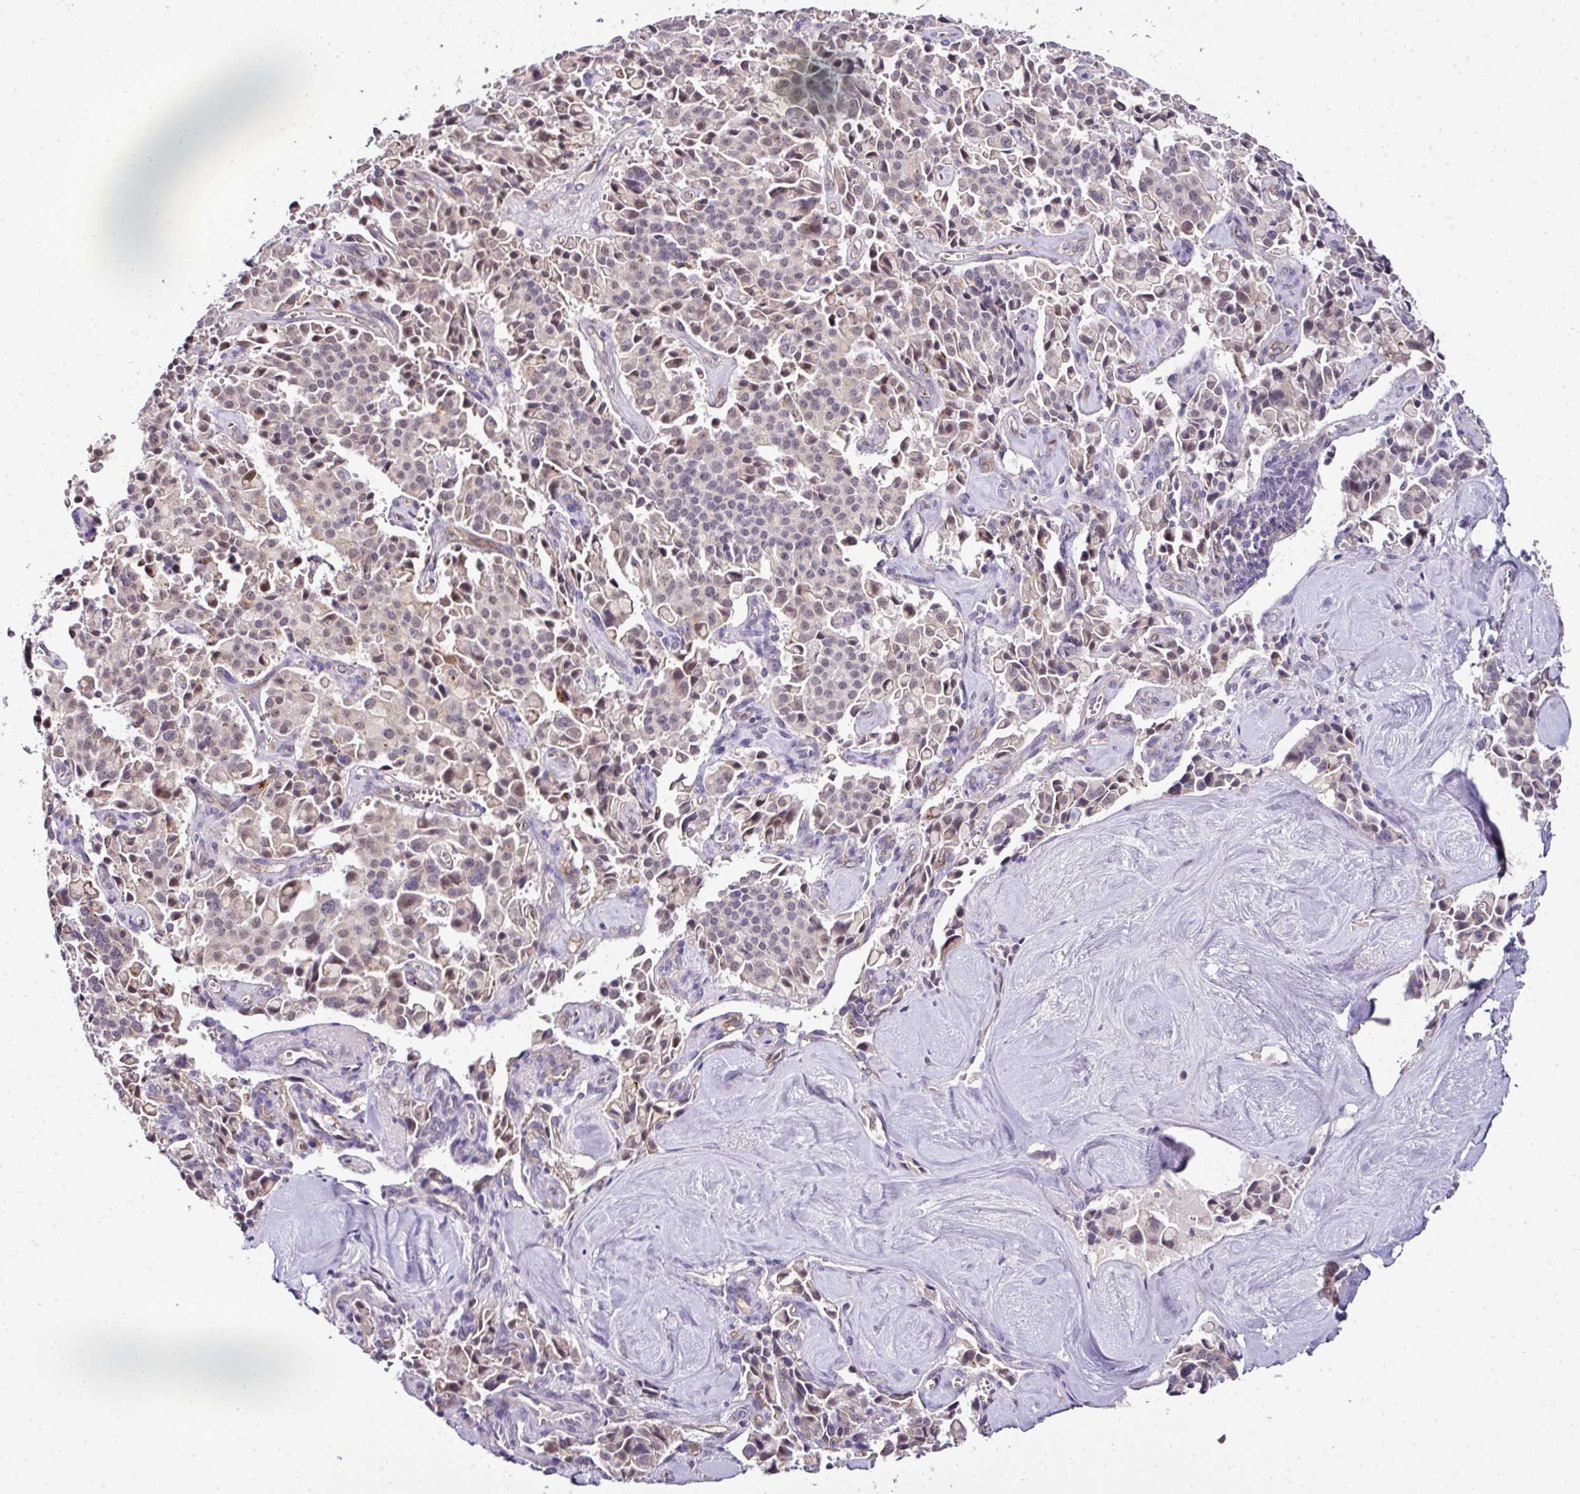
{"staining": {"intensity": "weak", "quantity": "25%-75%", "location": "cytoplasmic/membranous,nuclear"}, "tissue": "pancreatic cancer", "cell_type": "Tumor cells", "image_type": "cancer", "snomed": [{"axis": "morphology", "description": "Adenocarcinoma, NOS"}, {"axis": "topography", "description": "Pancreas"}], "caption": "Tumor cells reveal low levels of weak cytoplasmic/membranous and nuclear expression in about 25%-75% of cells in pancreatic cancer (adenocarcinoma).", "gene": "NAPSA", "patient": {"sex": "male", "age": 65}}